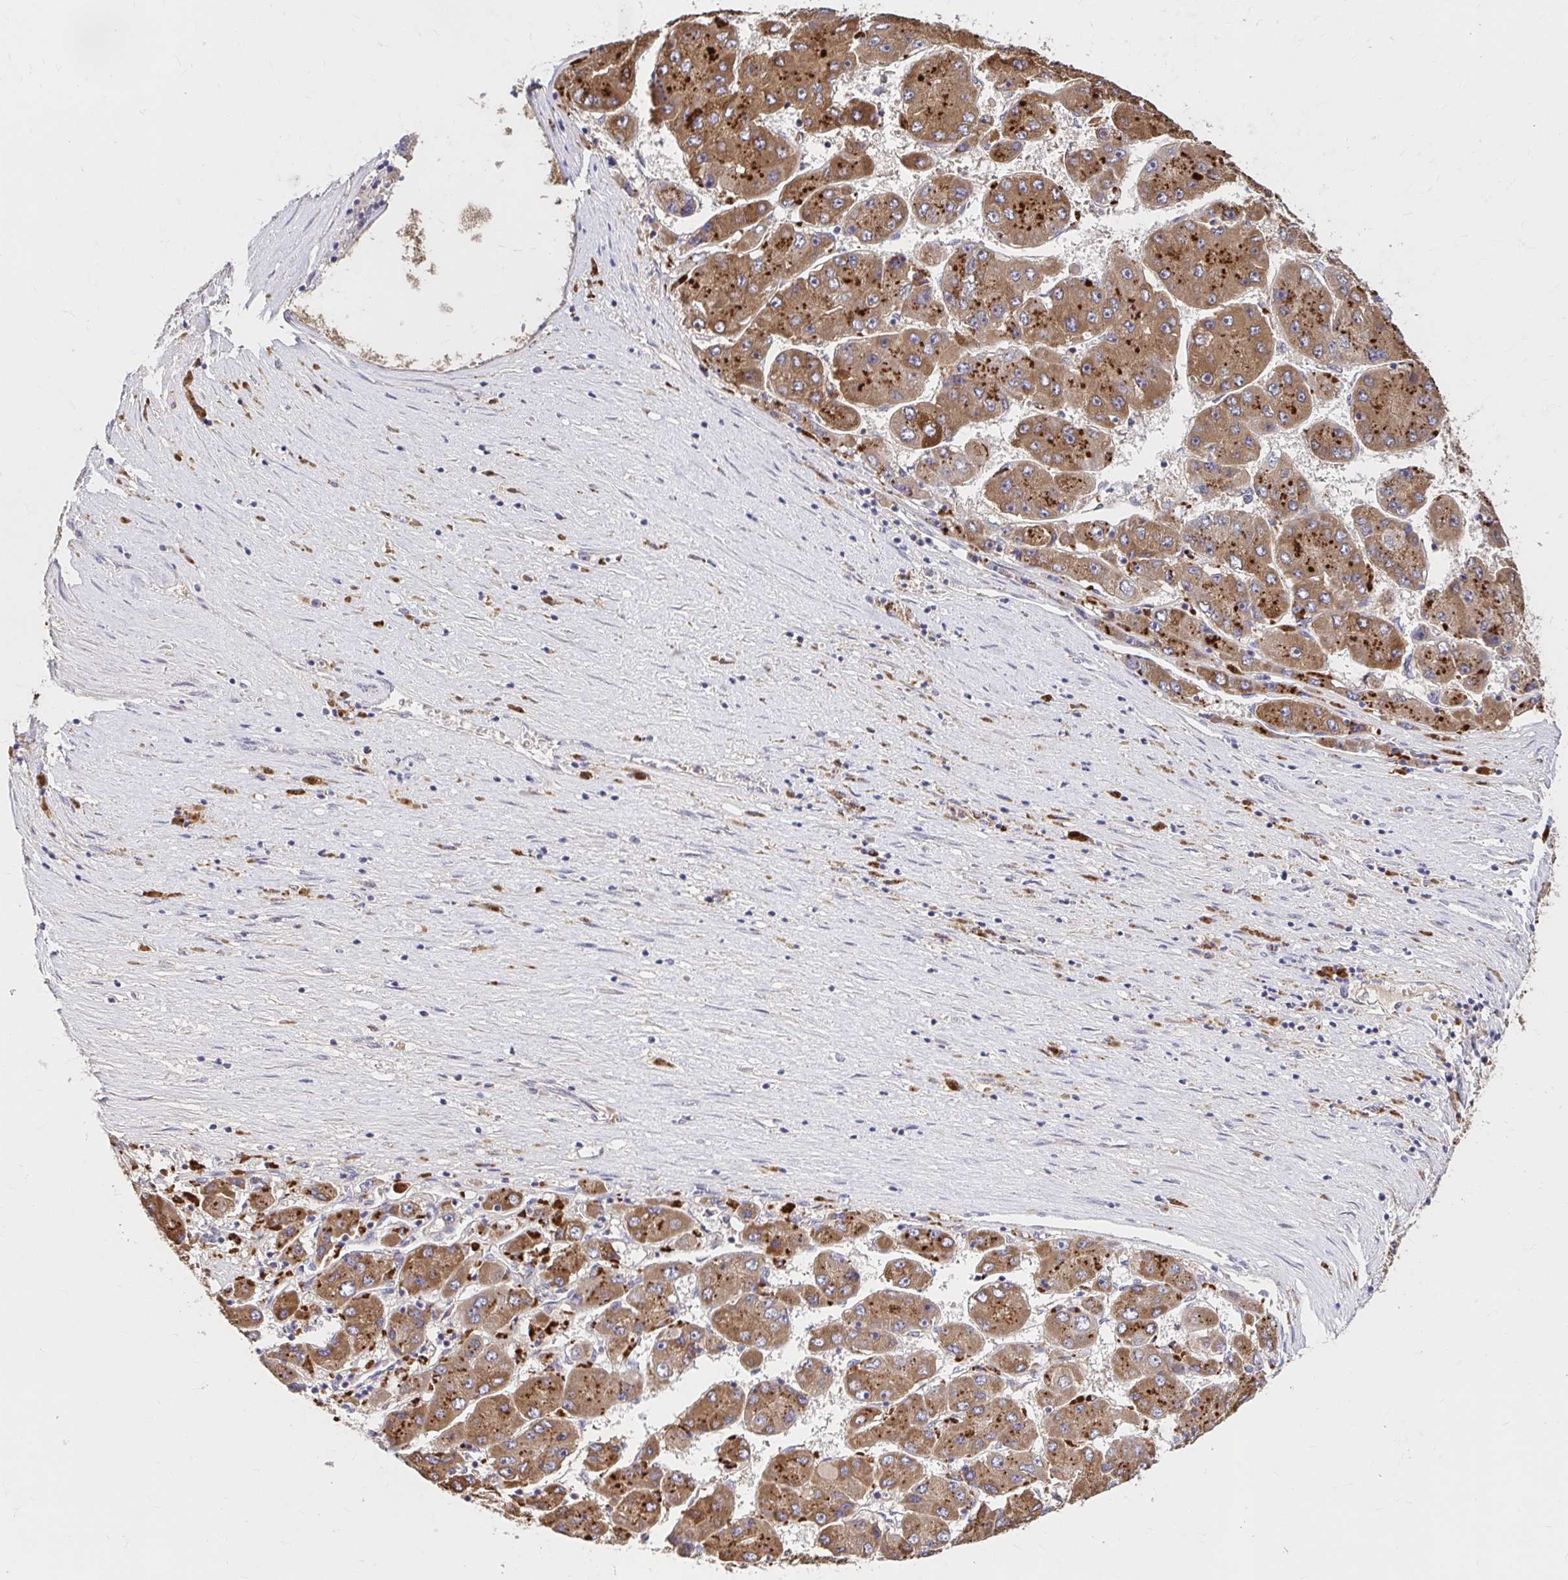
{"staining": {"intensity": "moderate", "quantity": ">75%", "location": "cytoplasmic/membranous"}, "tissue": "liver cancer", "cell_type": "Tumor cells", "image_type": "cancer", "snomed": [{"axis": "morphology", "description": "Carcinoma, Hepatocellular, NOS"}, {"axis": "topography", "description": "Liver"}], "caption": "DAB (3,3'-diaminobenzidine) immunohistochemical staining of liver cancer demonstrates moderate cytoplasmic/membranous protein expression in approximately >75% of tumor cells. The protein of interest is shown in brown color, while the nuclei are stained blue.", "gene": "HMGCS2", "patient": {"sex": "female", "age": 61}}